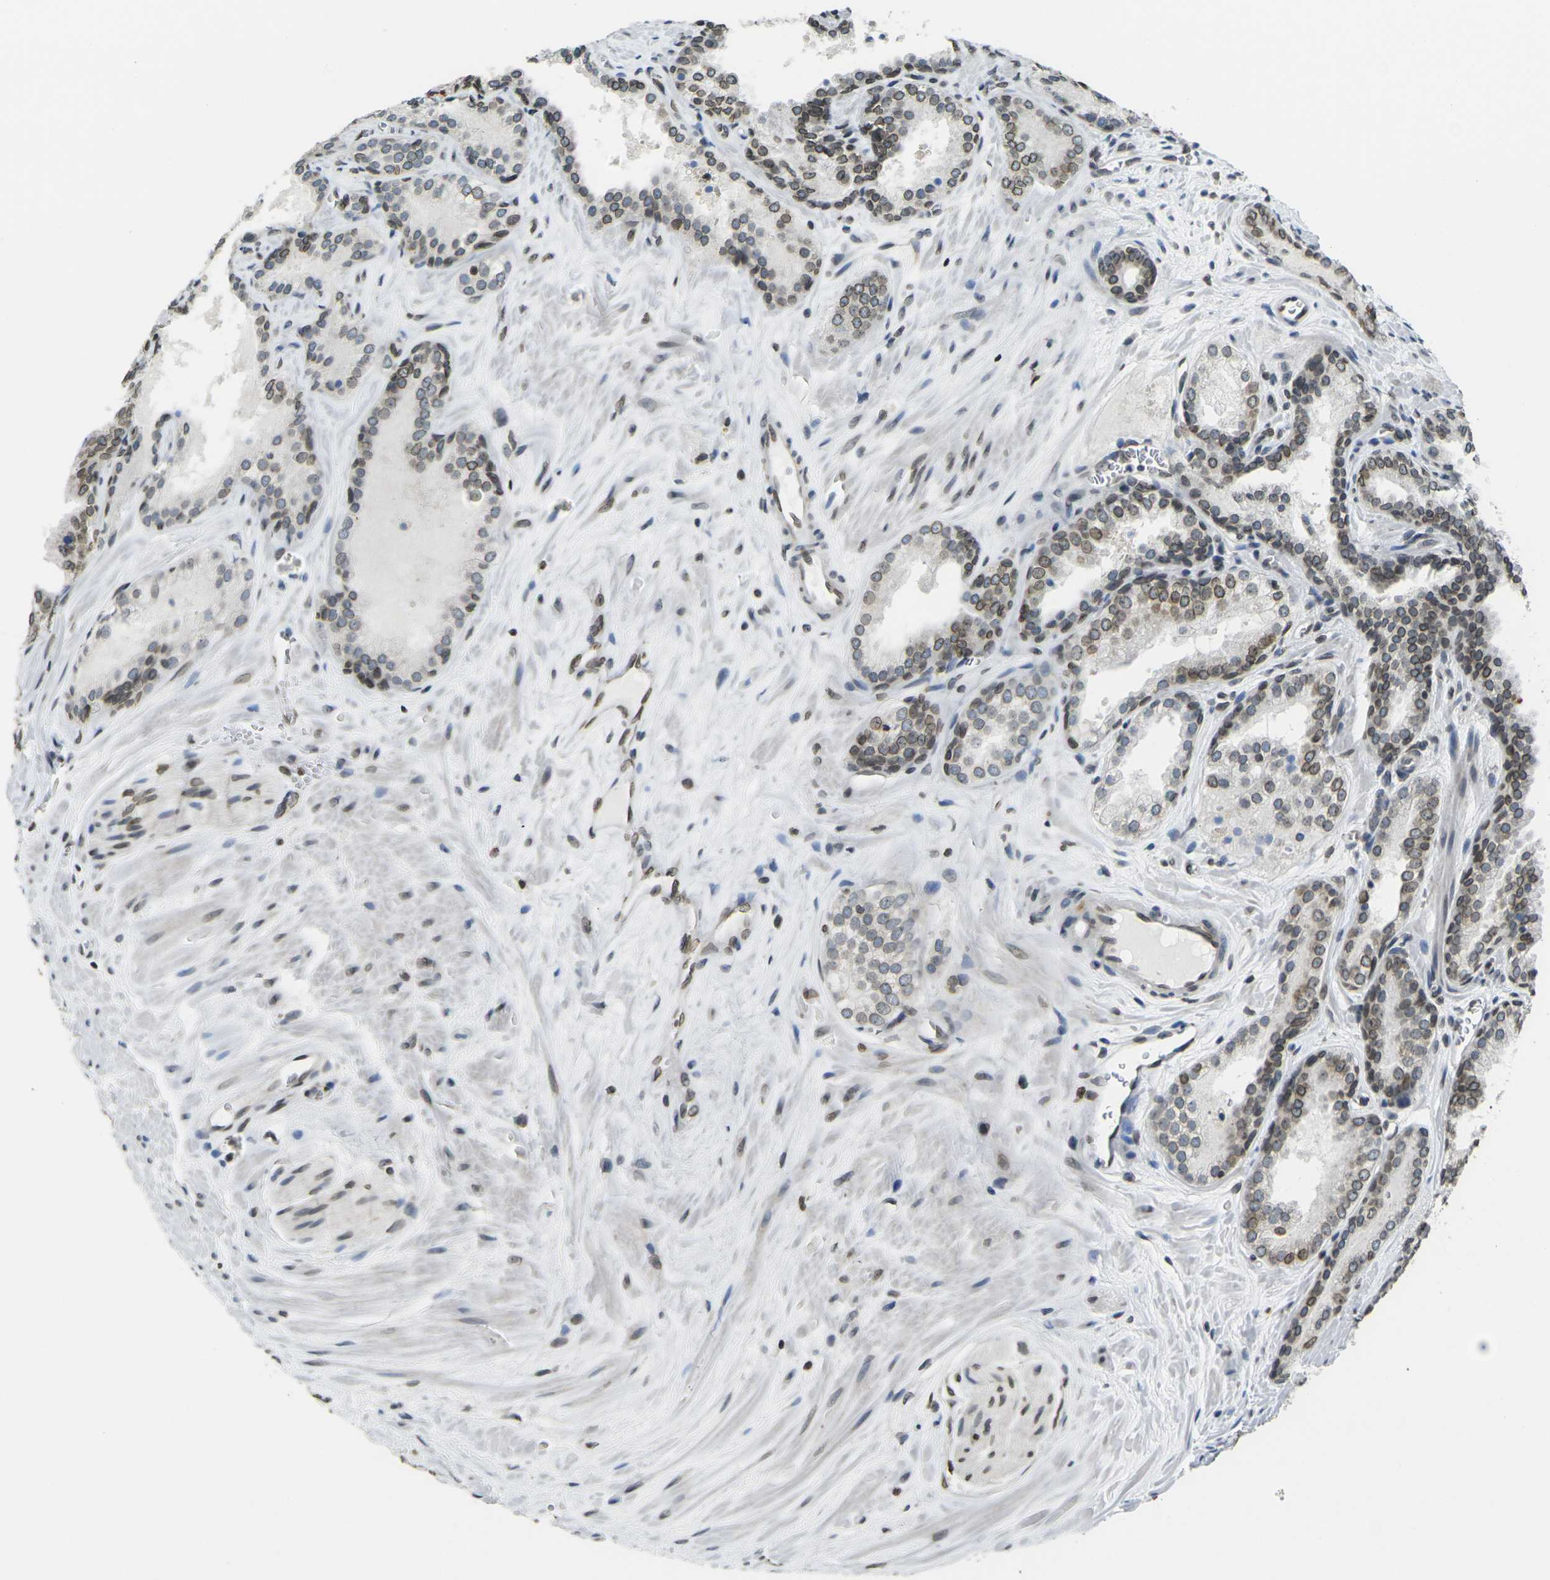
{"staining": {"intensity": "moderate", "quantity": "25%-75%", "location": "cytoplasmic/membranous,nuclear"}, "tissue": "prostate cancer", "cell_type": "Tumor cells", "image_type": "cancer", "snomed": [{"axis": "morphology", "description": "Adenocarcinoma, Low grade"}, {"axis": "topography", "description": "Prostate"}], "caption": "Protein staining displays moderate cytoplasmic/membranous and nuclear staining in about 25%-75% of tumor cells in prostate cancer. The staining was performed using DAB to visualize the protein expression in brown, while the nuclei were stained in blue with hematoxylin (Magnification: 20x).", "gene": "BRDT", "patient": {"sex": "male", "age": 60}}